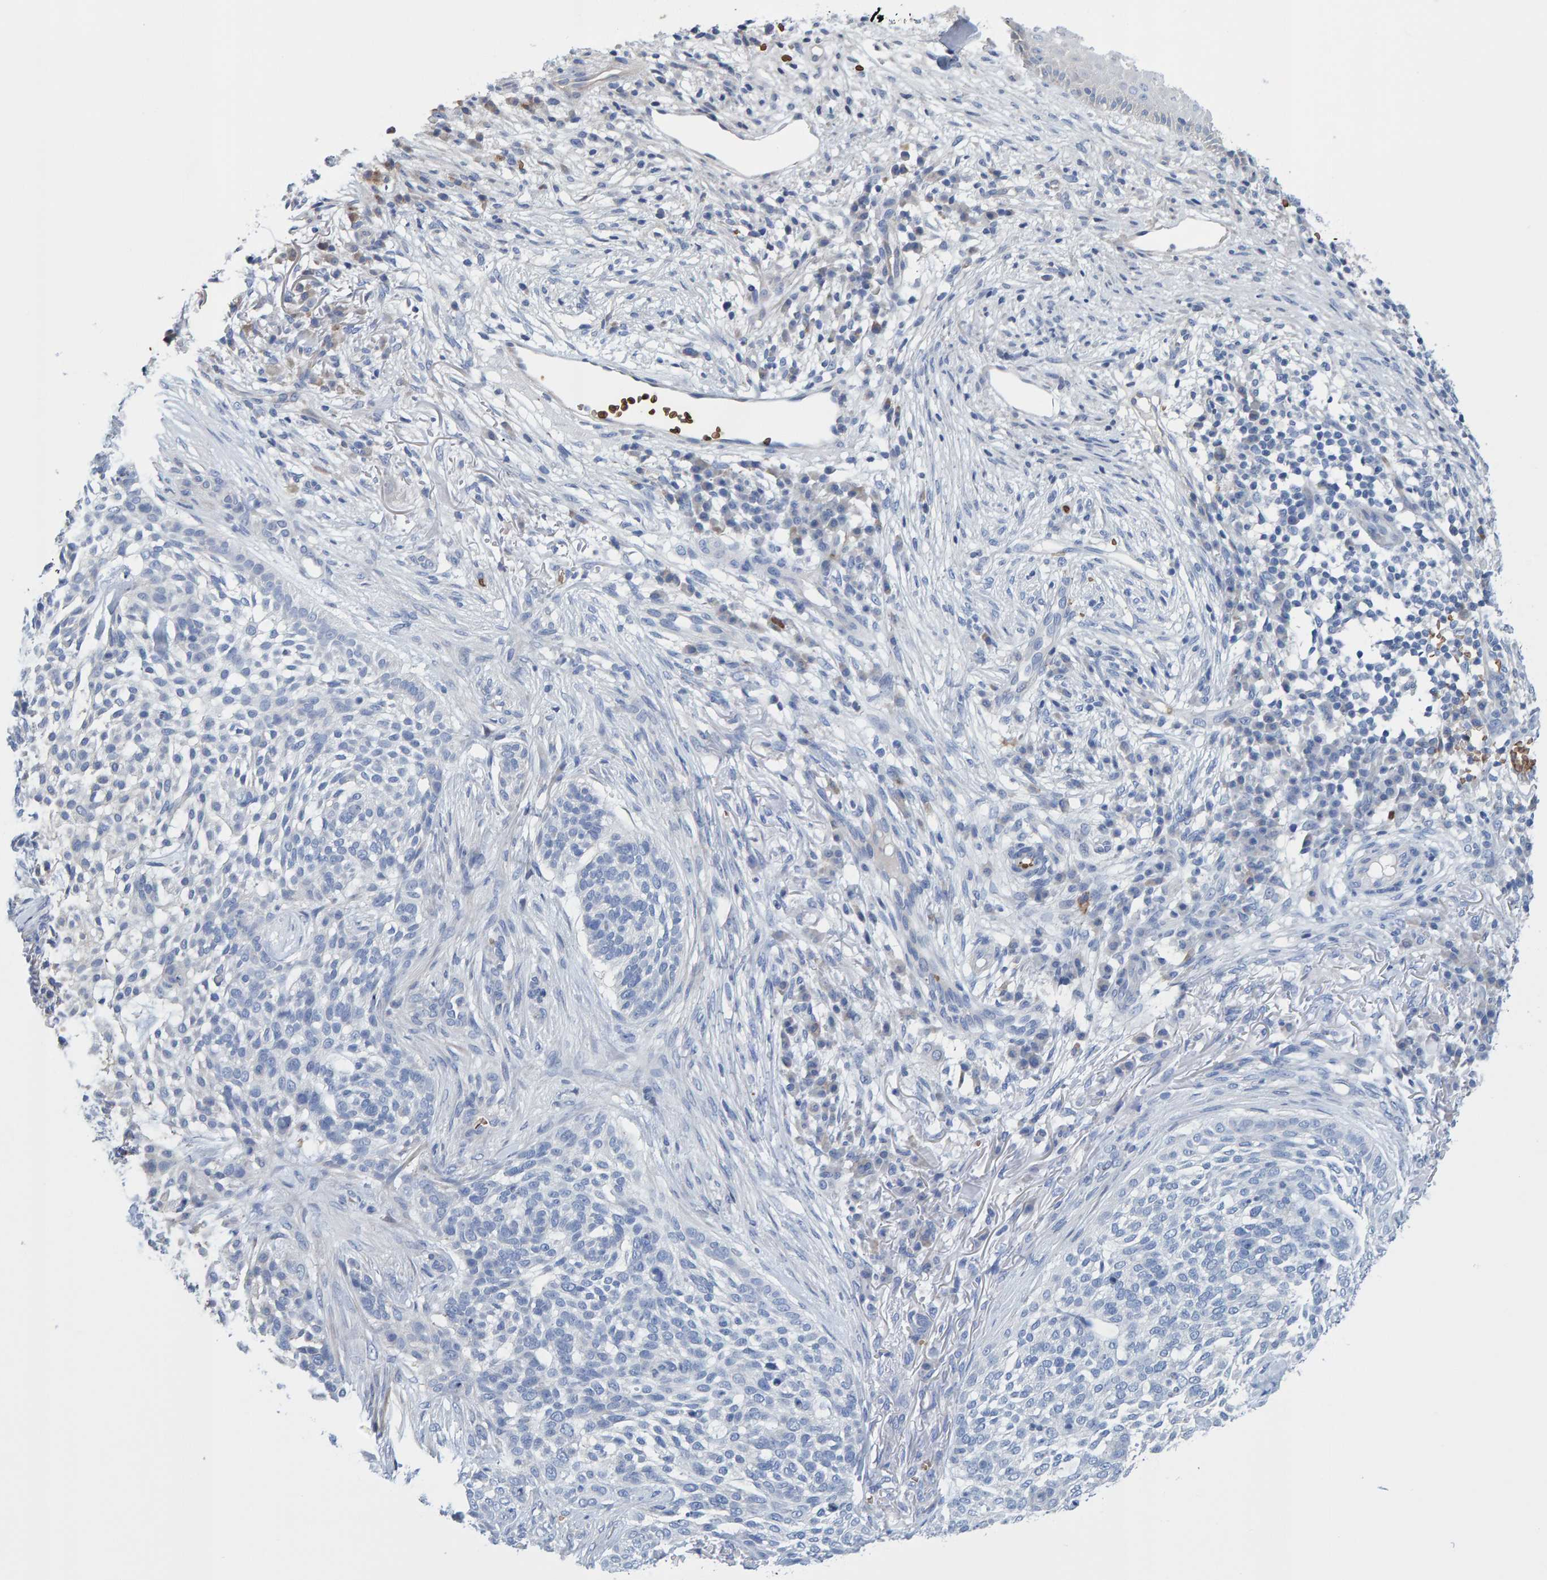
{"staining": {"intensity": "negative", "quantity": "none", "location": "none"}, "tissue": "skin cancer", "cell_type": "Tumor cells", "image_type": "cancer", "snomed": [{"axis": "morphology", "description": "Basal cell carcinoma"}, {"axis": "topography", "description": "Skin"}], "caption": "The micrograph displays no staining of tumor cells in skin basal cell carcinoma.", "gene": "VPS9D1", "patient": {"sex": "female", "age": 64}}